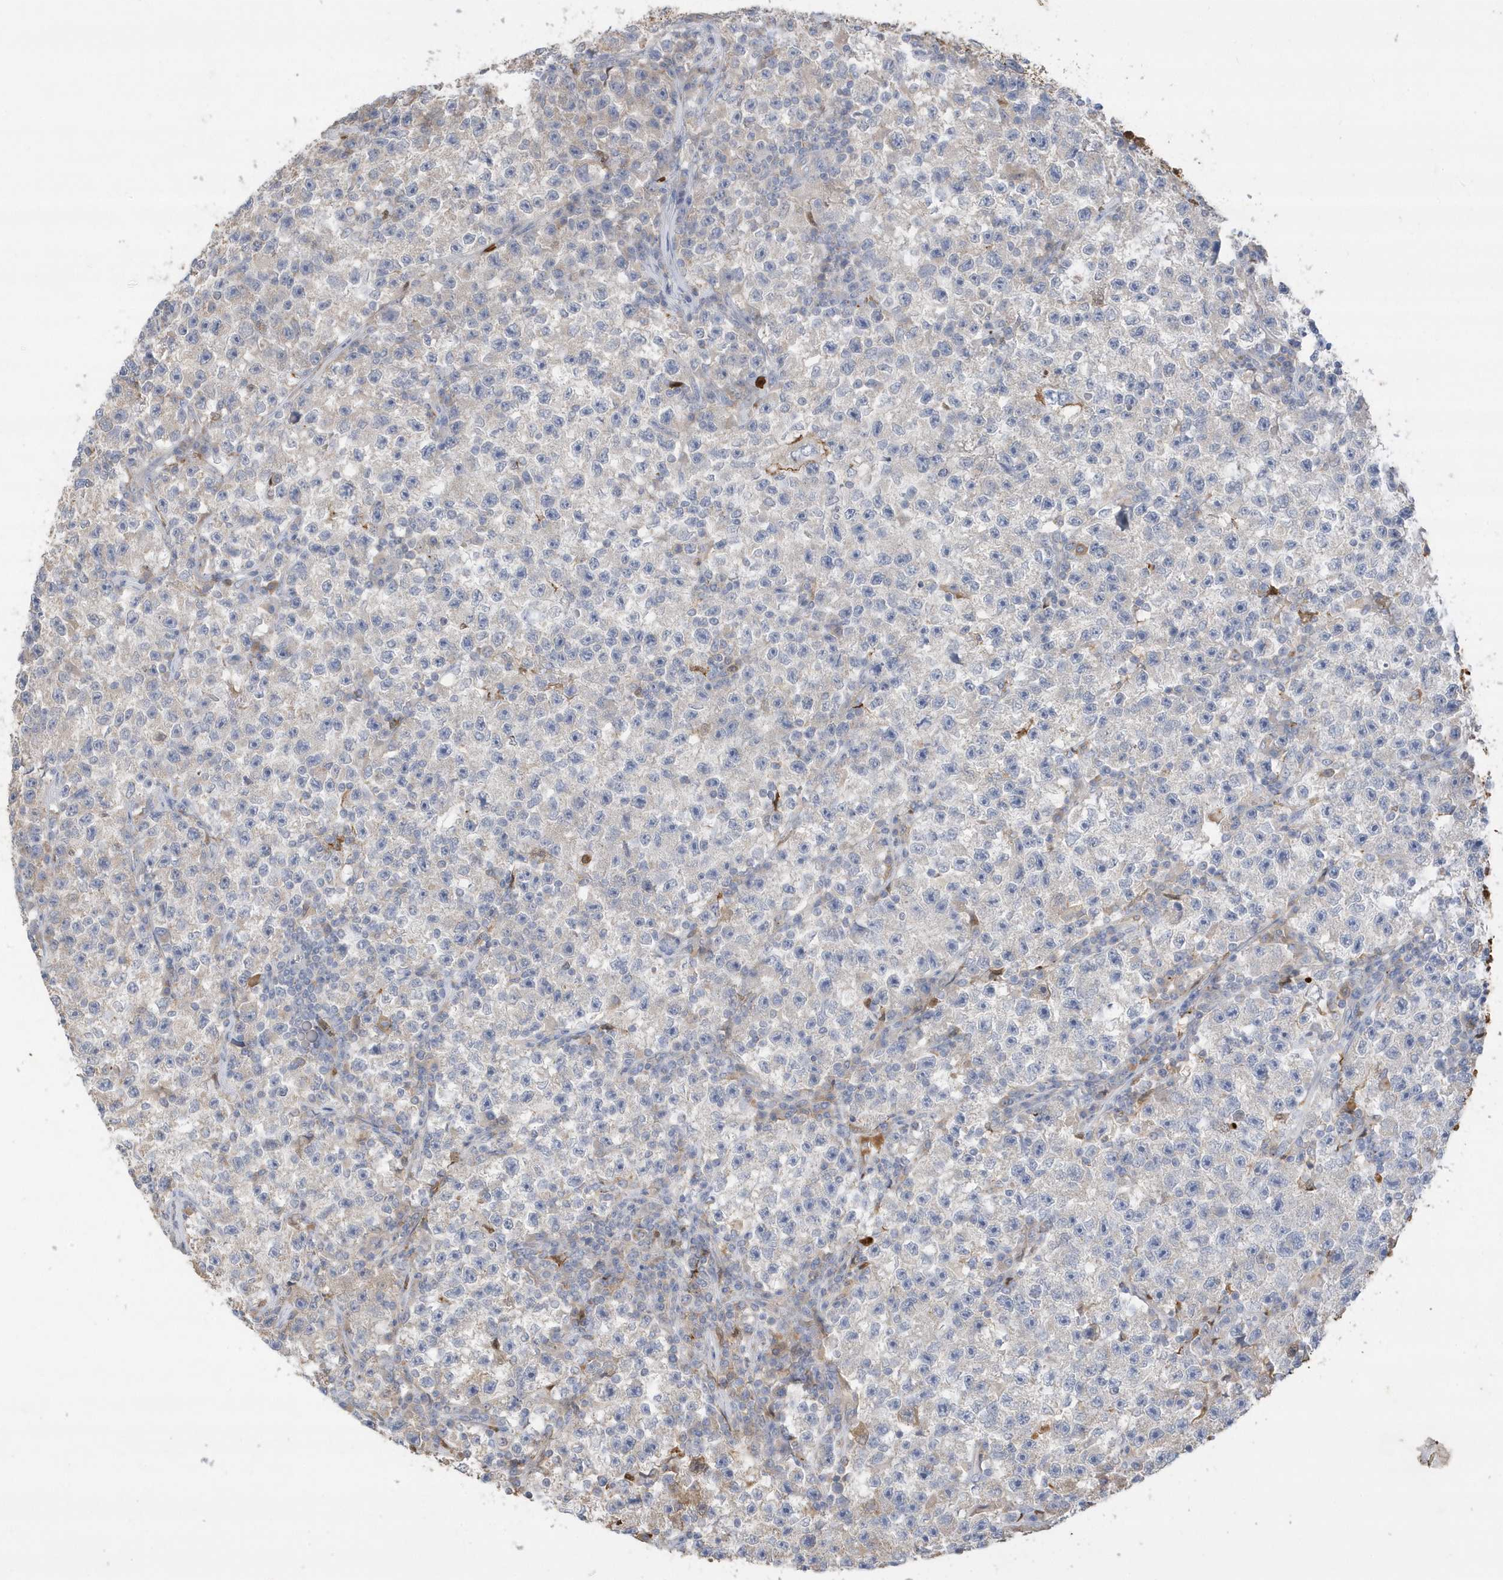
{"staining": {"intensity": "negative", "quantity": "none", "location": "none"}, "tissue": "testis cancer", "cell_type": "Tumor cells", "image_type": "cancer", "snomed": [{"axis": "morphology", "description": "Seminoma, NOS"}, {"axis": "topography", "description": "Testis"}], "caption": "Histopathology image shows no significant protein positivity in tumor cells of testis seminoma.", "gene": "DPP9", "patient": {"sex": "male", "age": 22}}